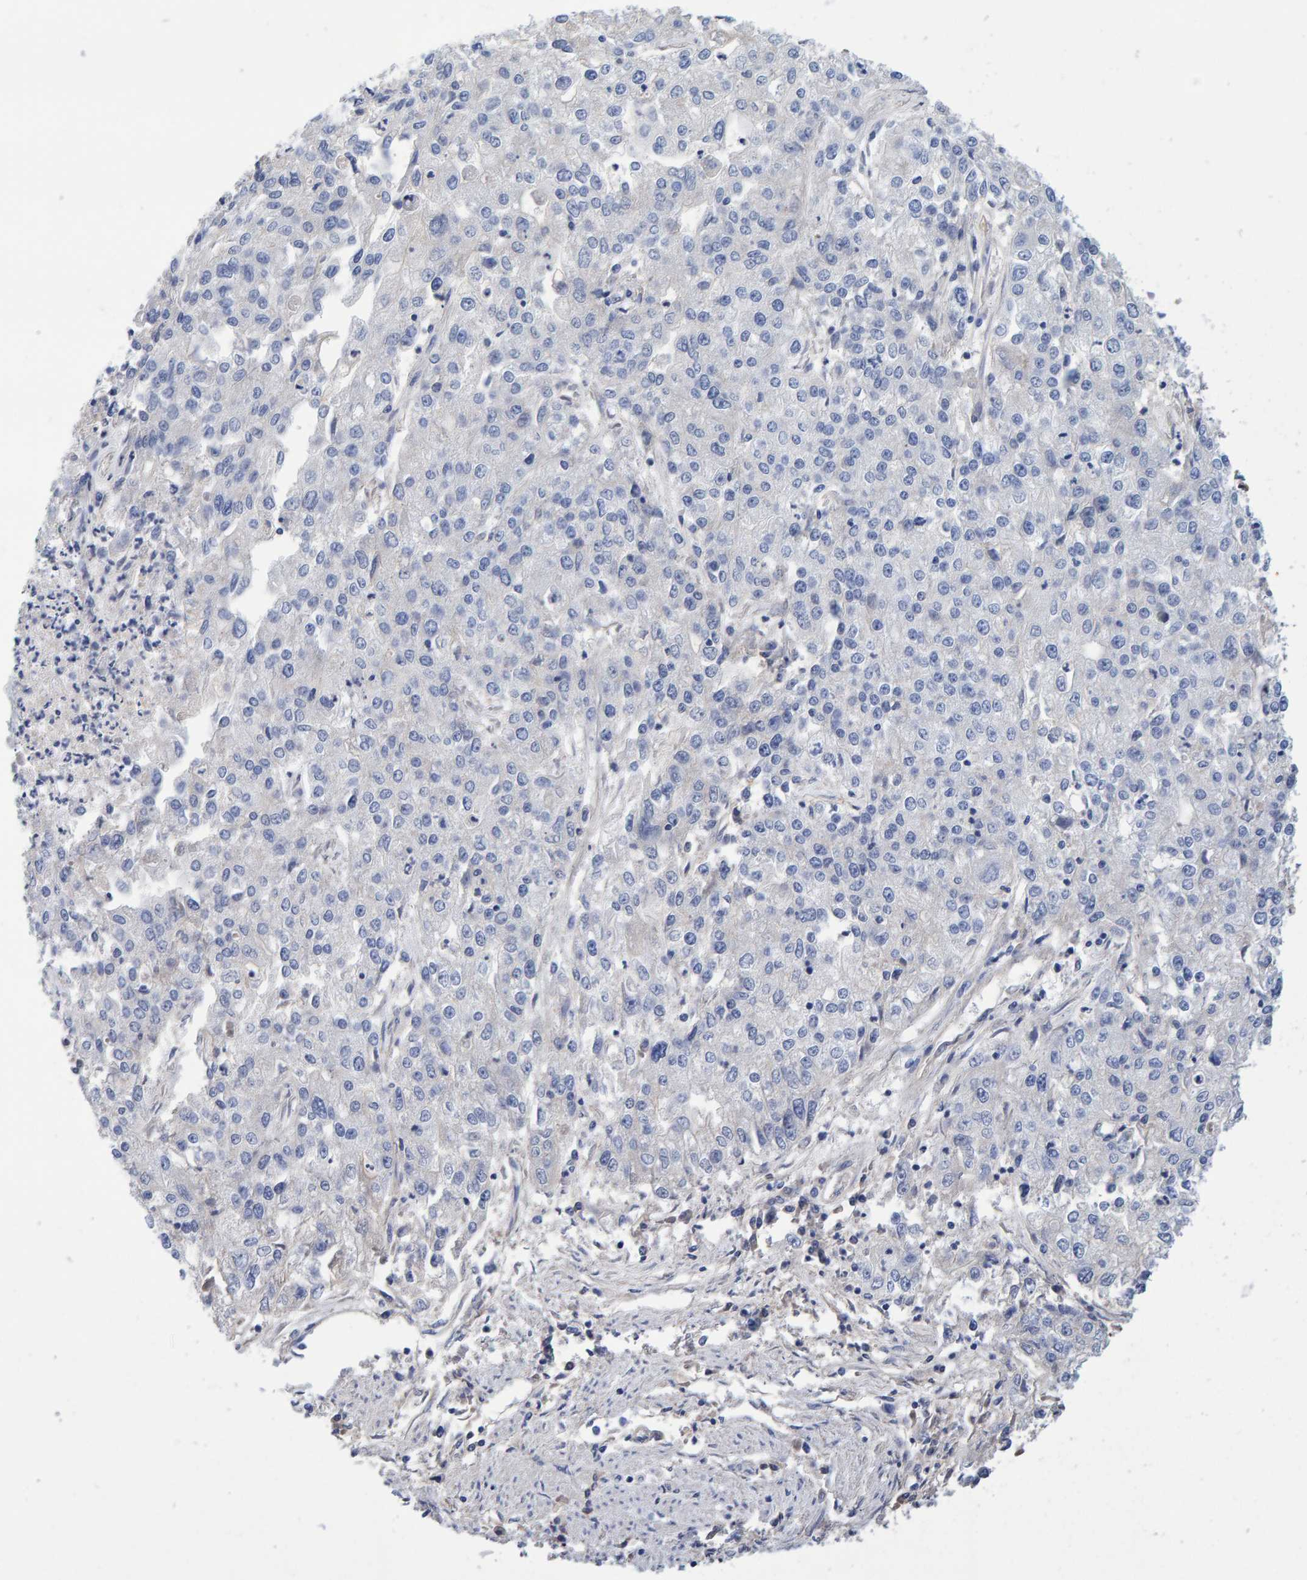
{"staining": {"intensity": "negative", "quantity": "none", "location": "none"}, "tissue": "endometrial cancer", "cell_type": "Tumor cells", "image_type": "cancer", "snomed": [{"axis": "morphology", "description": "Adenocarcinoma, NOS"}, {"axis": "topography", "description": "Endometrium"}], "caption": "This is an immunohistochemistry (IHC) micrograph of endometrial adenocarcinoma. There is no positivity in tumor cells.", "gene": "EFR3A", "patient": {"sex": "female", "age": 49}}